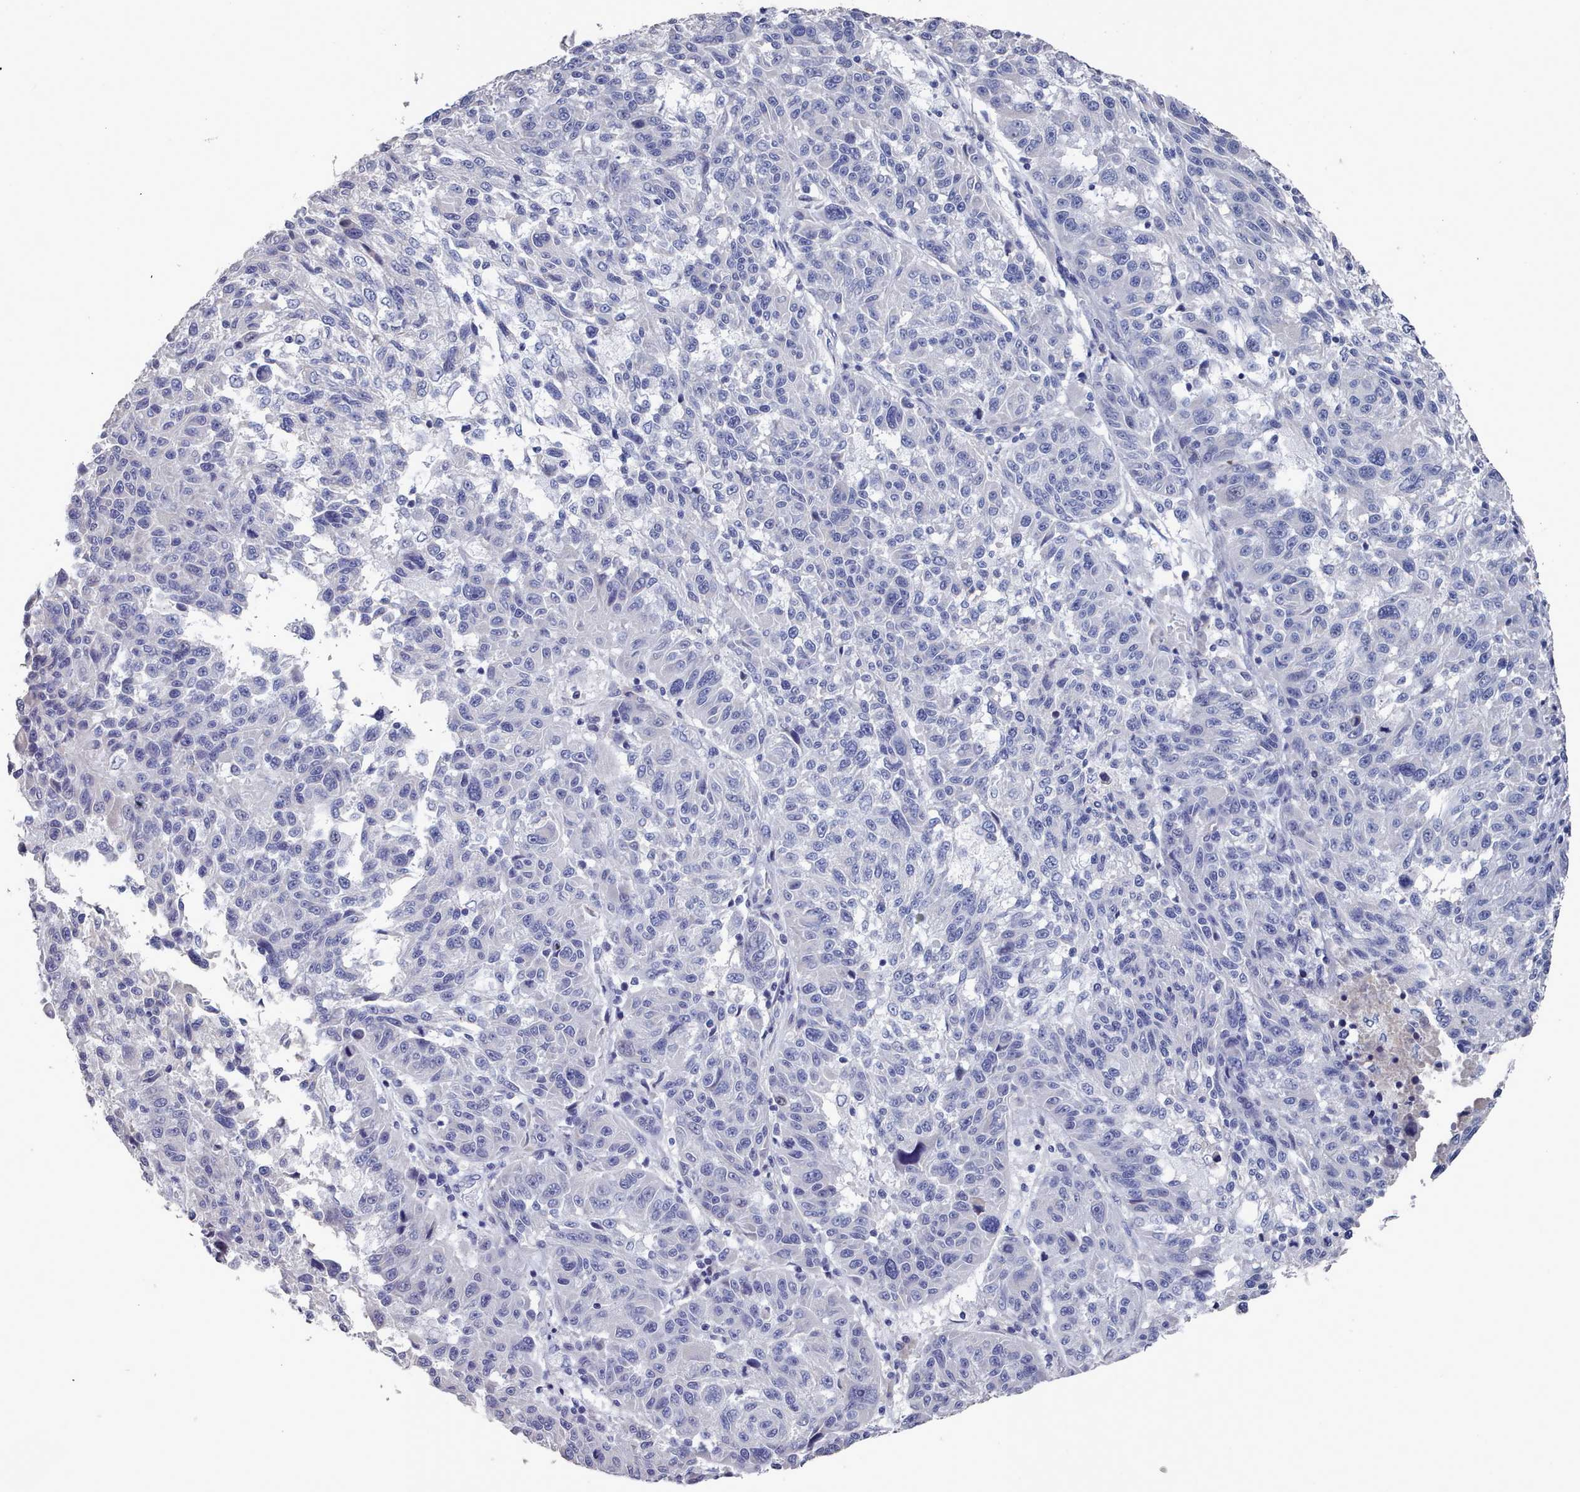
{"staining": {"intensity": "negative", "quantity": "none", "location": "none"}, "tissue": "melanoma", "cell_type": "Tumor cells", "image_type": "cancer", "snomed": [{"axis": "morphology", "description": "Malignant melanoma, NOS"}, {"axis": "topography", "description": "Skin"}], "caption": "A high-resolution image shows IHC staining of malignant melanoma, which exhibits no significant expression in tumor cells. Nuclei are stained in blue.", "gene": "ACAD11", "patient": {"sex": "male", "age": 53}}